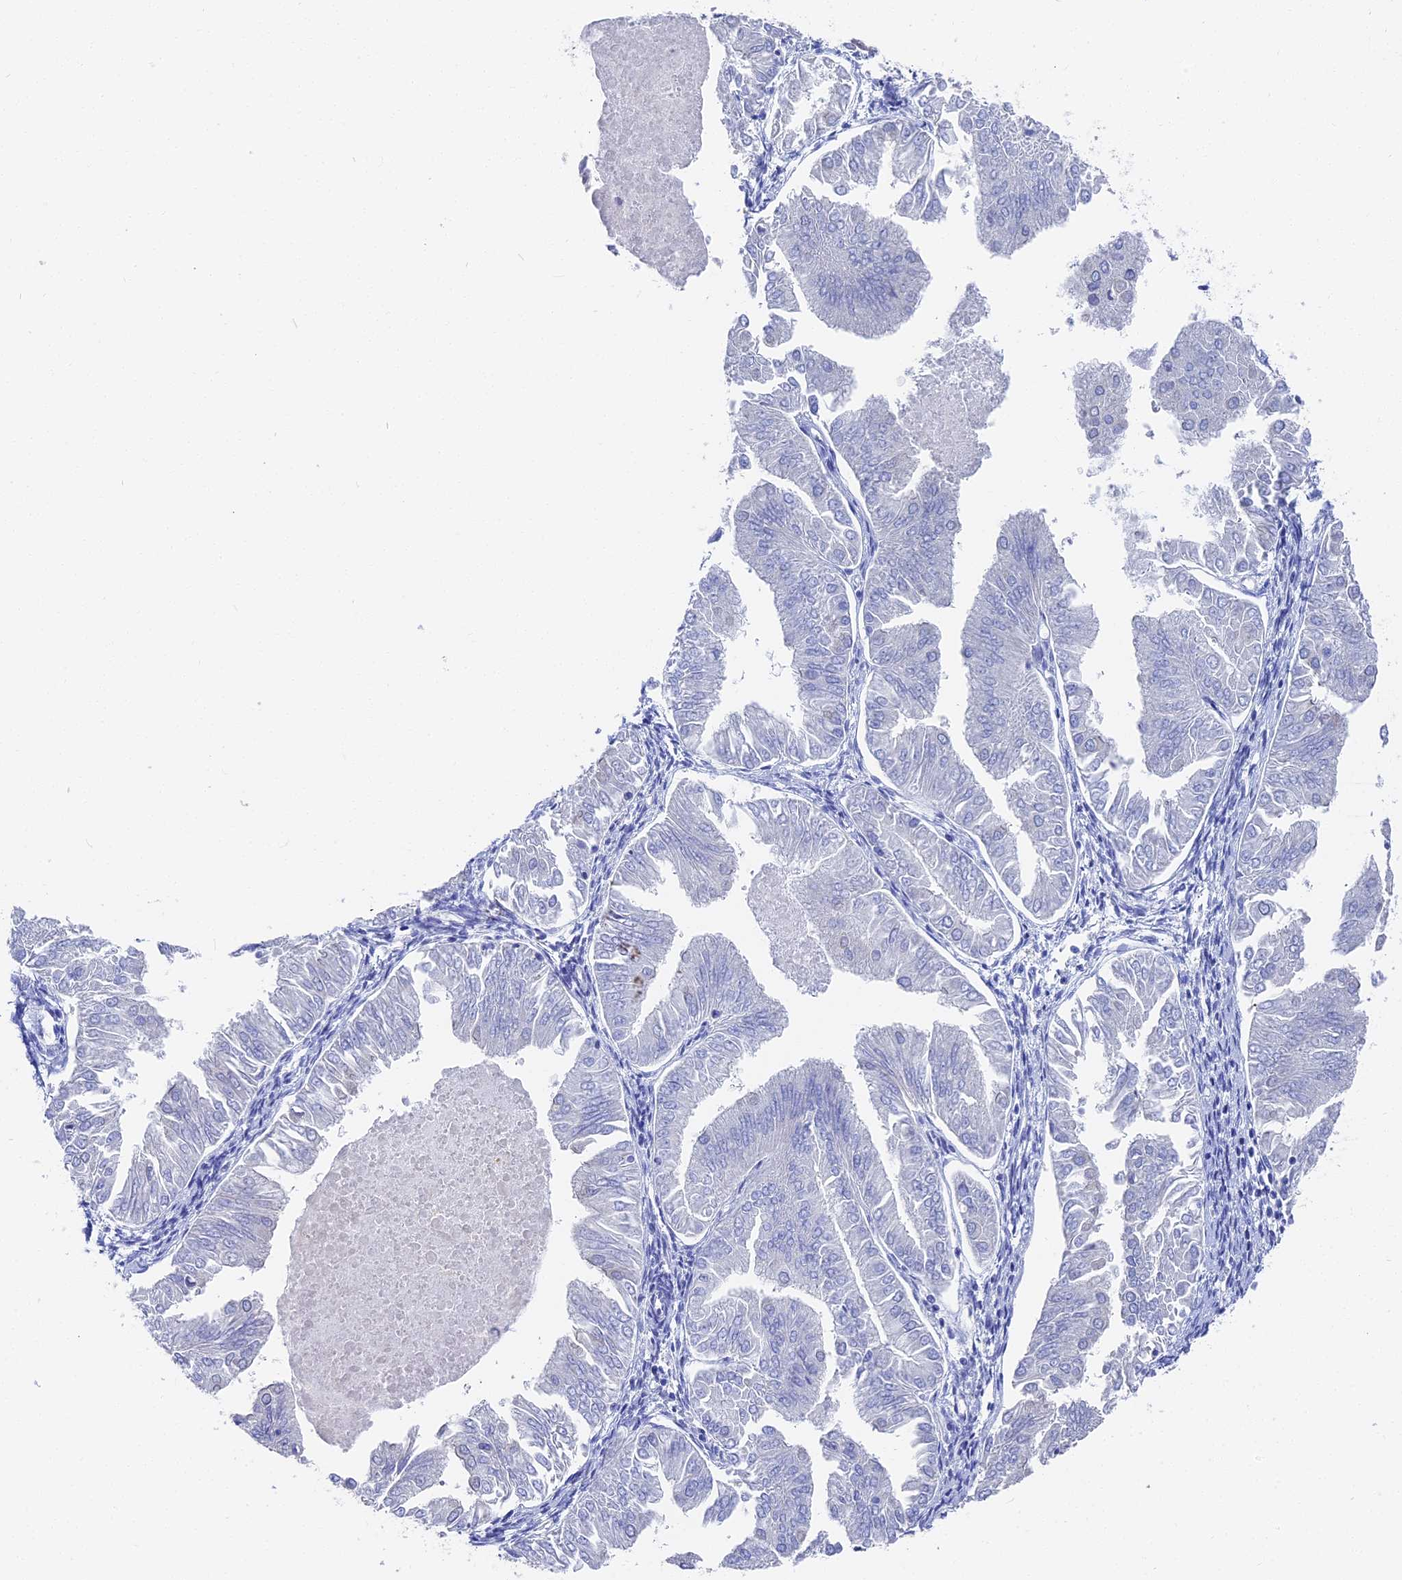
{"staining": {"intensity": "negative", "quantity": "none", "location": "none"}, "tissue": "endometrial cancer", "cell_type": "Tumor cells", "image_type": "cancer", "snomed": [{"axis": "morphology", "description": "Adenocarcinoma, NOS"}, {"axis": "topography", "description": "Endometrium"}], "caption": "This is a histopathology image of immunohistochemistry (IHC) staining of endometrial cancer (adenocarcinoma), which shows no positivity in tumor cells.", "gene": "VPS33B", "patient": {"sex": "female", "age": 53}}